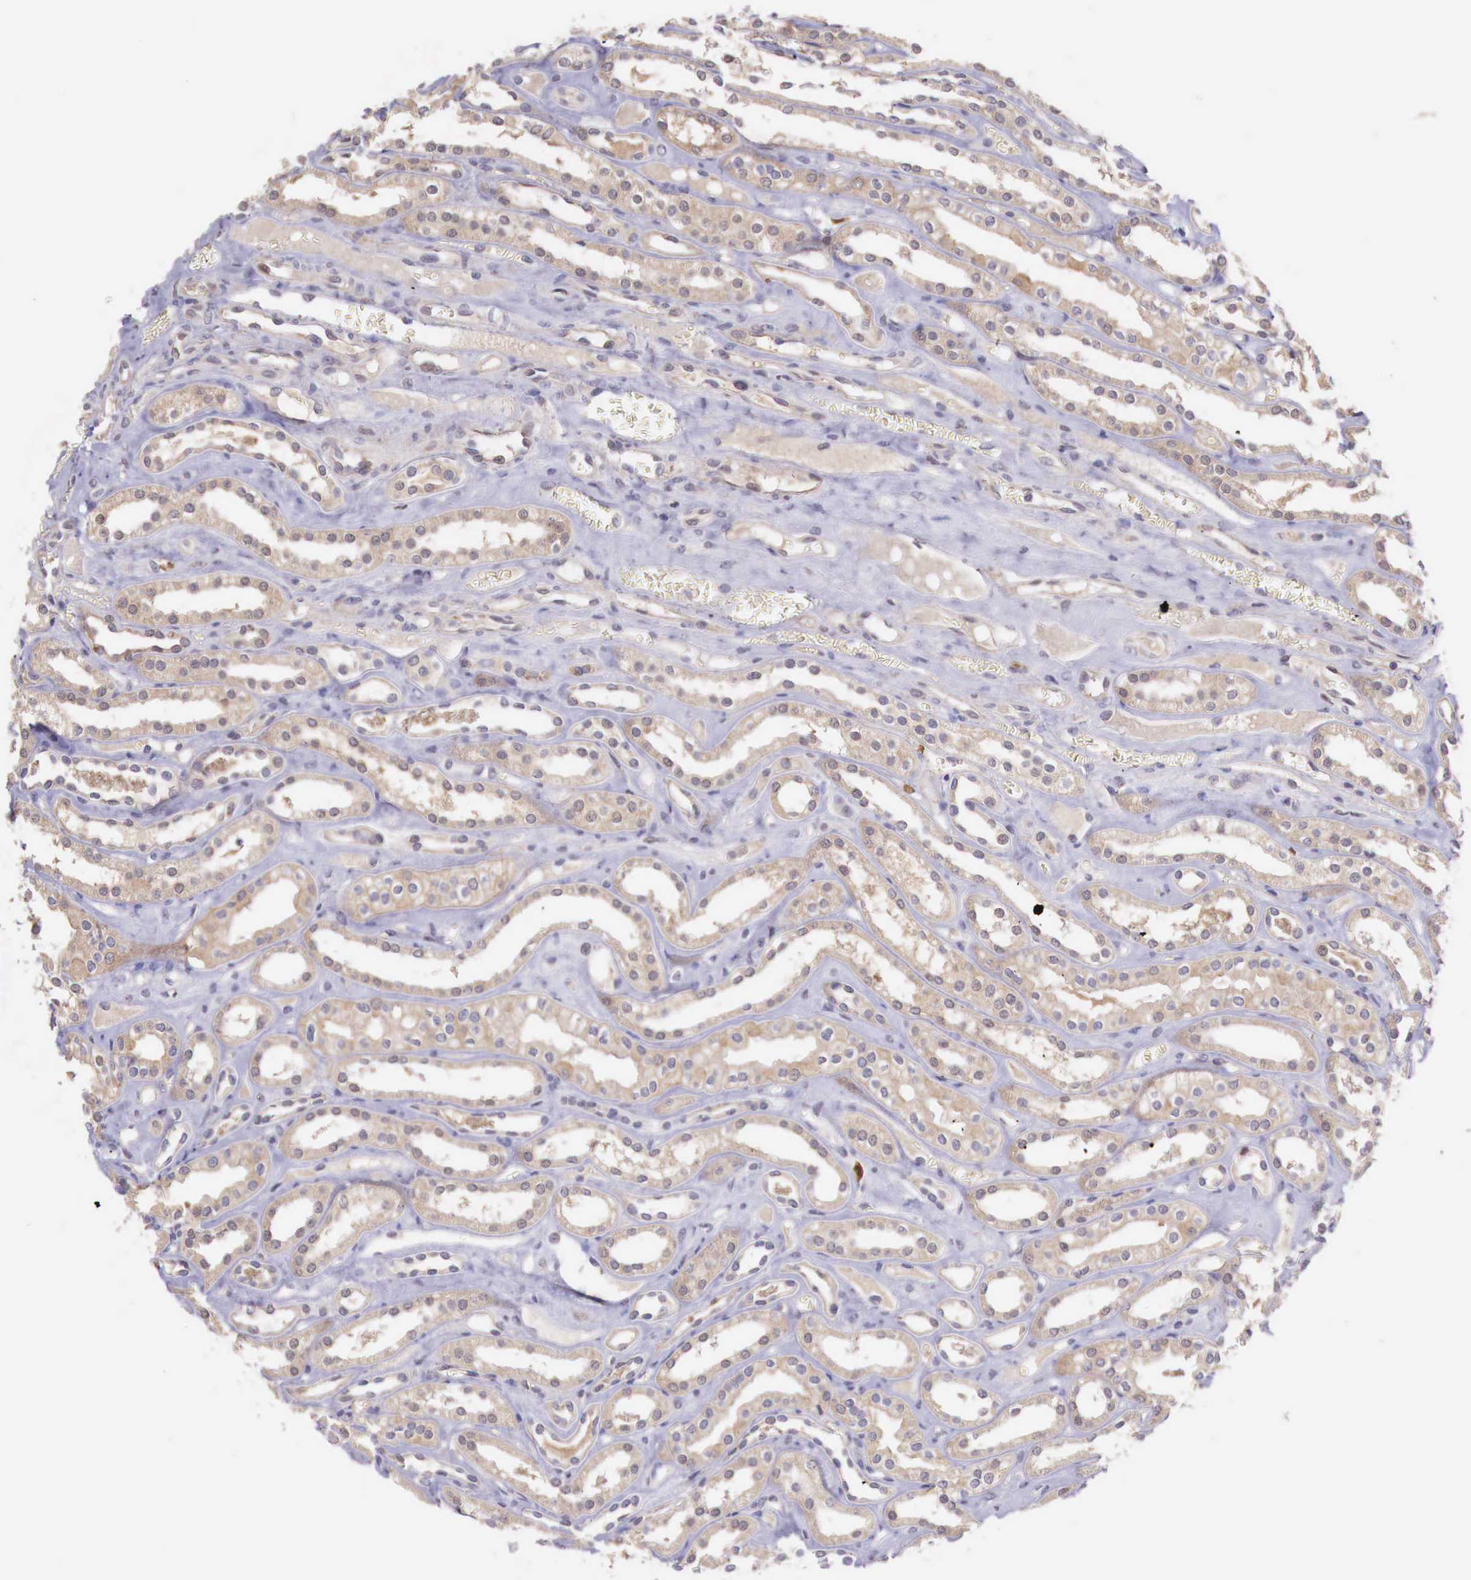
{"staining": {"intensity": "moderate", "quantity": "25%-75%", "location": "cytoplasmic/membranous"}, "tissue": "kidney", "cell_type": "Cells in glomeruli", "image_type": "normal", "snomed": [{"axis": "morphology", "description": "Normal tissue, NOS"}, {"axis": "topography", "description": "Kidney"}], "caption": "High-power microscopy captured an IHC photomicrograph of benign kidney, revealing moderate cytoplasmic/membranous staining in about 25%-75% of cells in glomeruli. The staining was performed using DAB, with brown indicating positive protein expression. Nuclei are stained blue with hematoxylin.", "gene": "GAB2", "patient": {"sex": "female", "age": 52}}